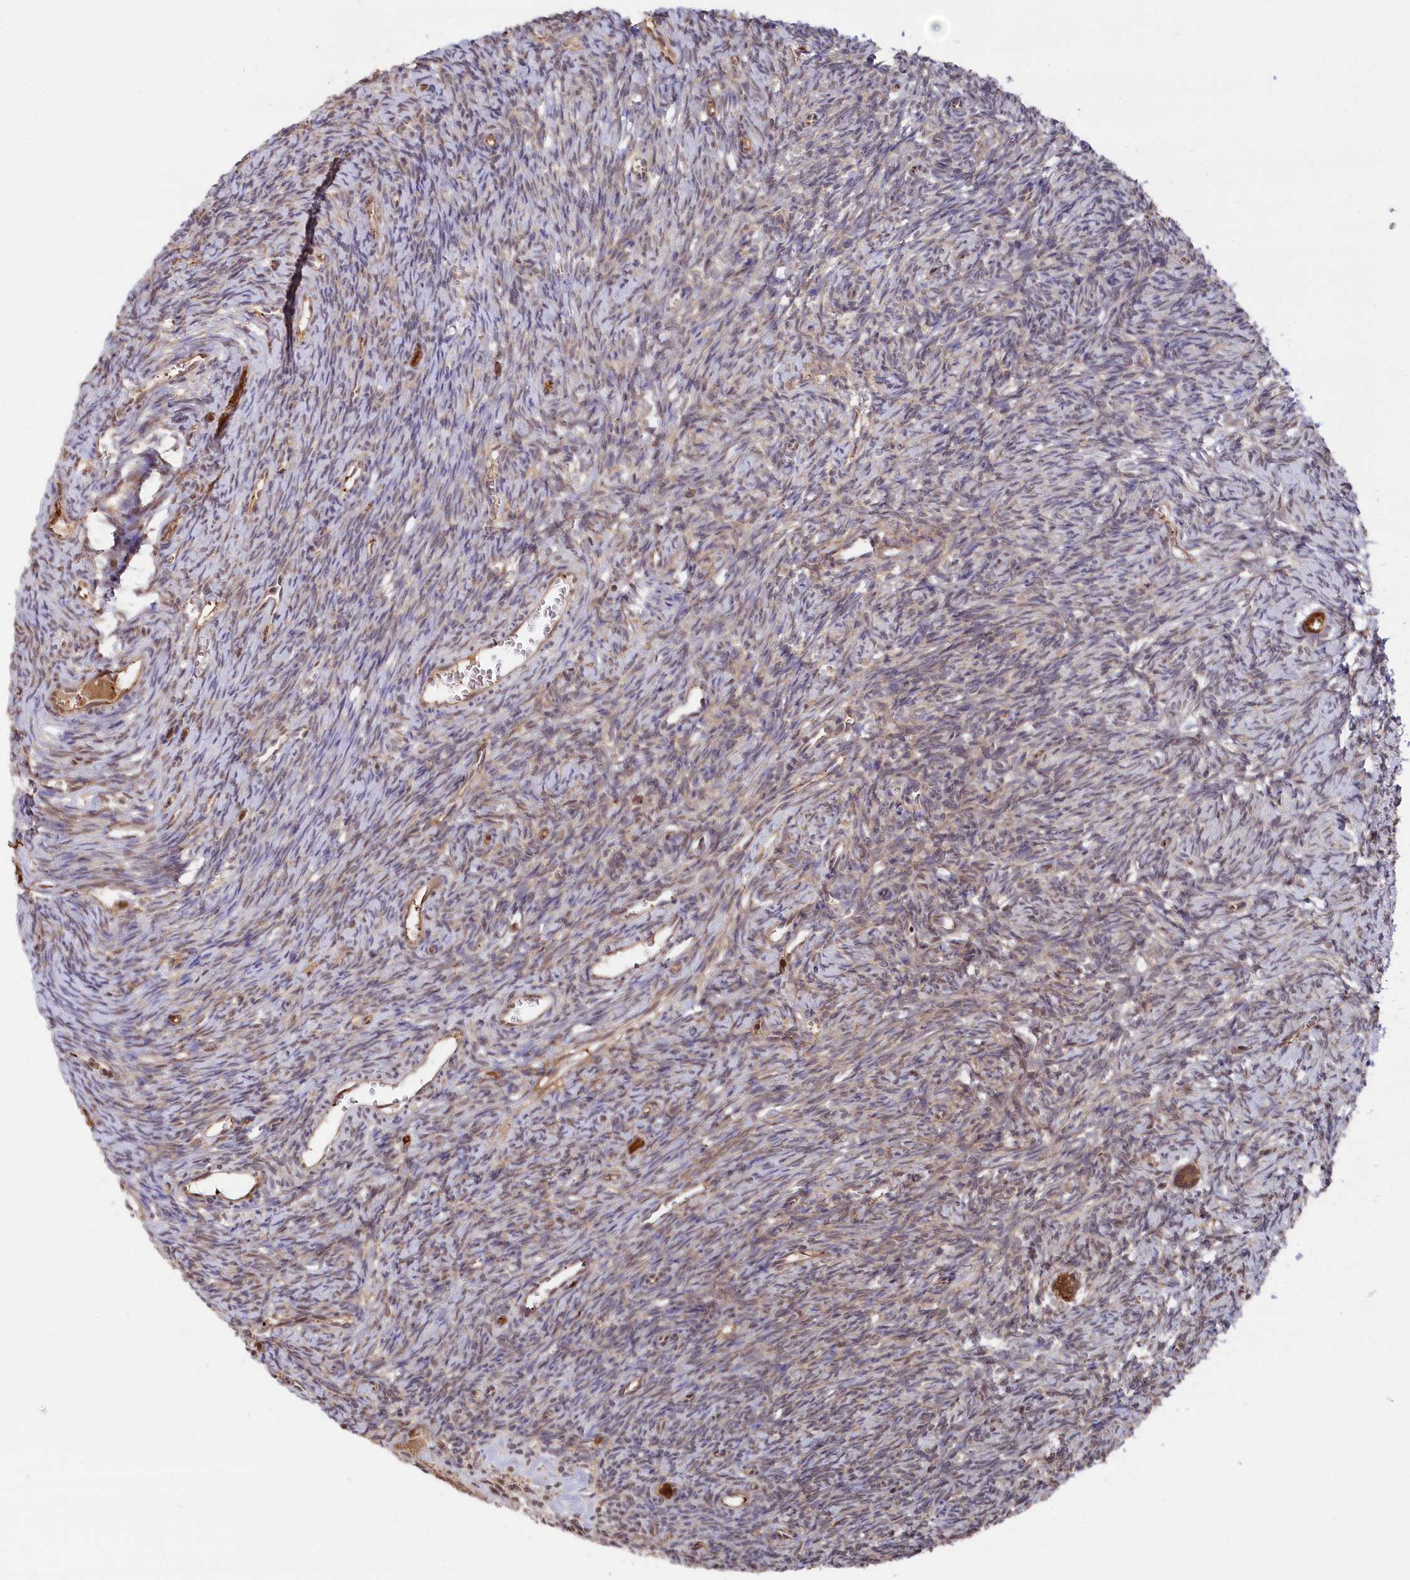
{"staining": {"intensity": "weak", "quantity": "25%-75%", "location": "cytoplasmic/membranous,nuclear"}, "tissue": "ovary", "cell_type": "Ovarian stroma cells", "image_type": "normal", "snomed": [{"axis": "morphology", "description": "Normal tissue, NOS"}, {"axis": "topography", "description": "Ovary"}], "caption": "Protein staining of benign ovary exhibits weak cytoplasmic/membranous,nuclear positivity in about 25%-75% of ovarian stroma cells. The protein of interest is stained brown, and the nuclei are stained in blue (DAB IHC with brightfield microscopy, high magnification).", "gene": "PSMA1", "patient": {"sex": "female", "age": 39}}